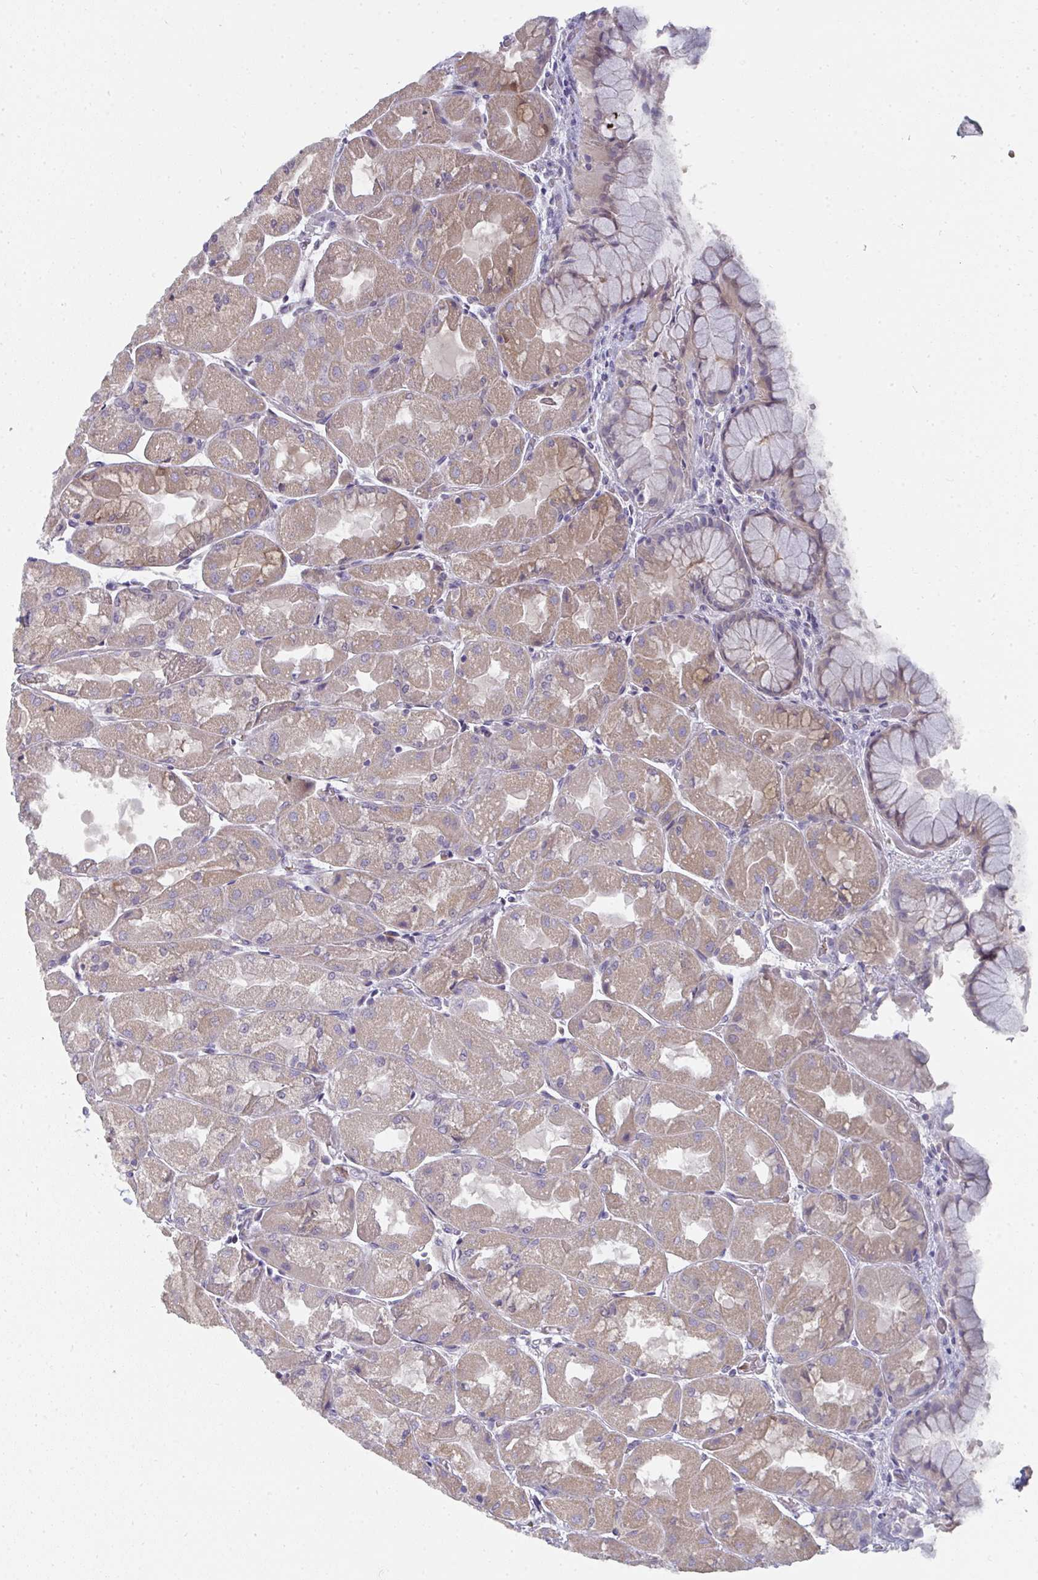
{"staining": {"intensity": "weak", "quantity": "25%-75%", "location": "cytoplasmic/membranous"}, "tissue": "stomach", "cell_type": "Glandular cells", "image_type": "normal", "snomed": [{"axis": "morphology", "description": "Normal tissue, NOS"}, {"axis": "topography", "description": "Stomach"}], "caption": "IHC of unremarkable stomach demonstrates low levels of weak cytoplasmic/membranous positivity in about 25%-75% of glandular cells. Immunohistochemistry stains the protein in brown and the nuclei are stained blue.", "gene": "SHB", "patient": {"sex": "female", "age": 61}}